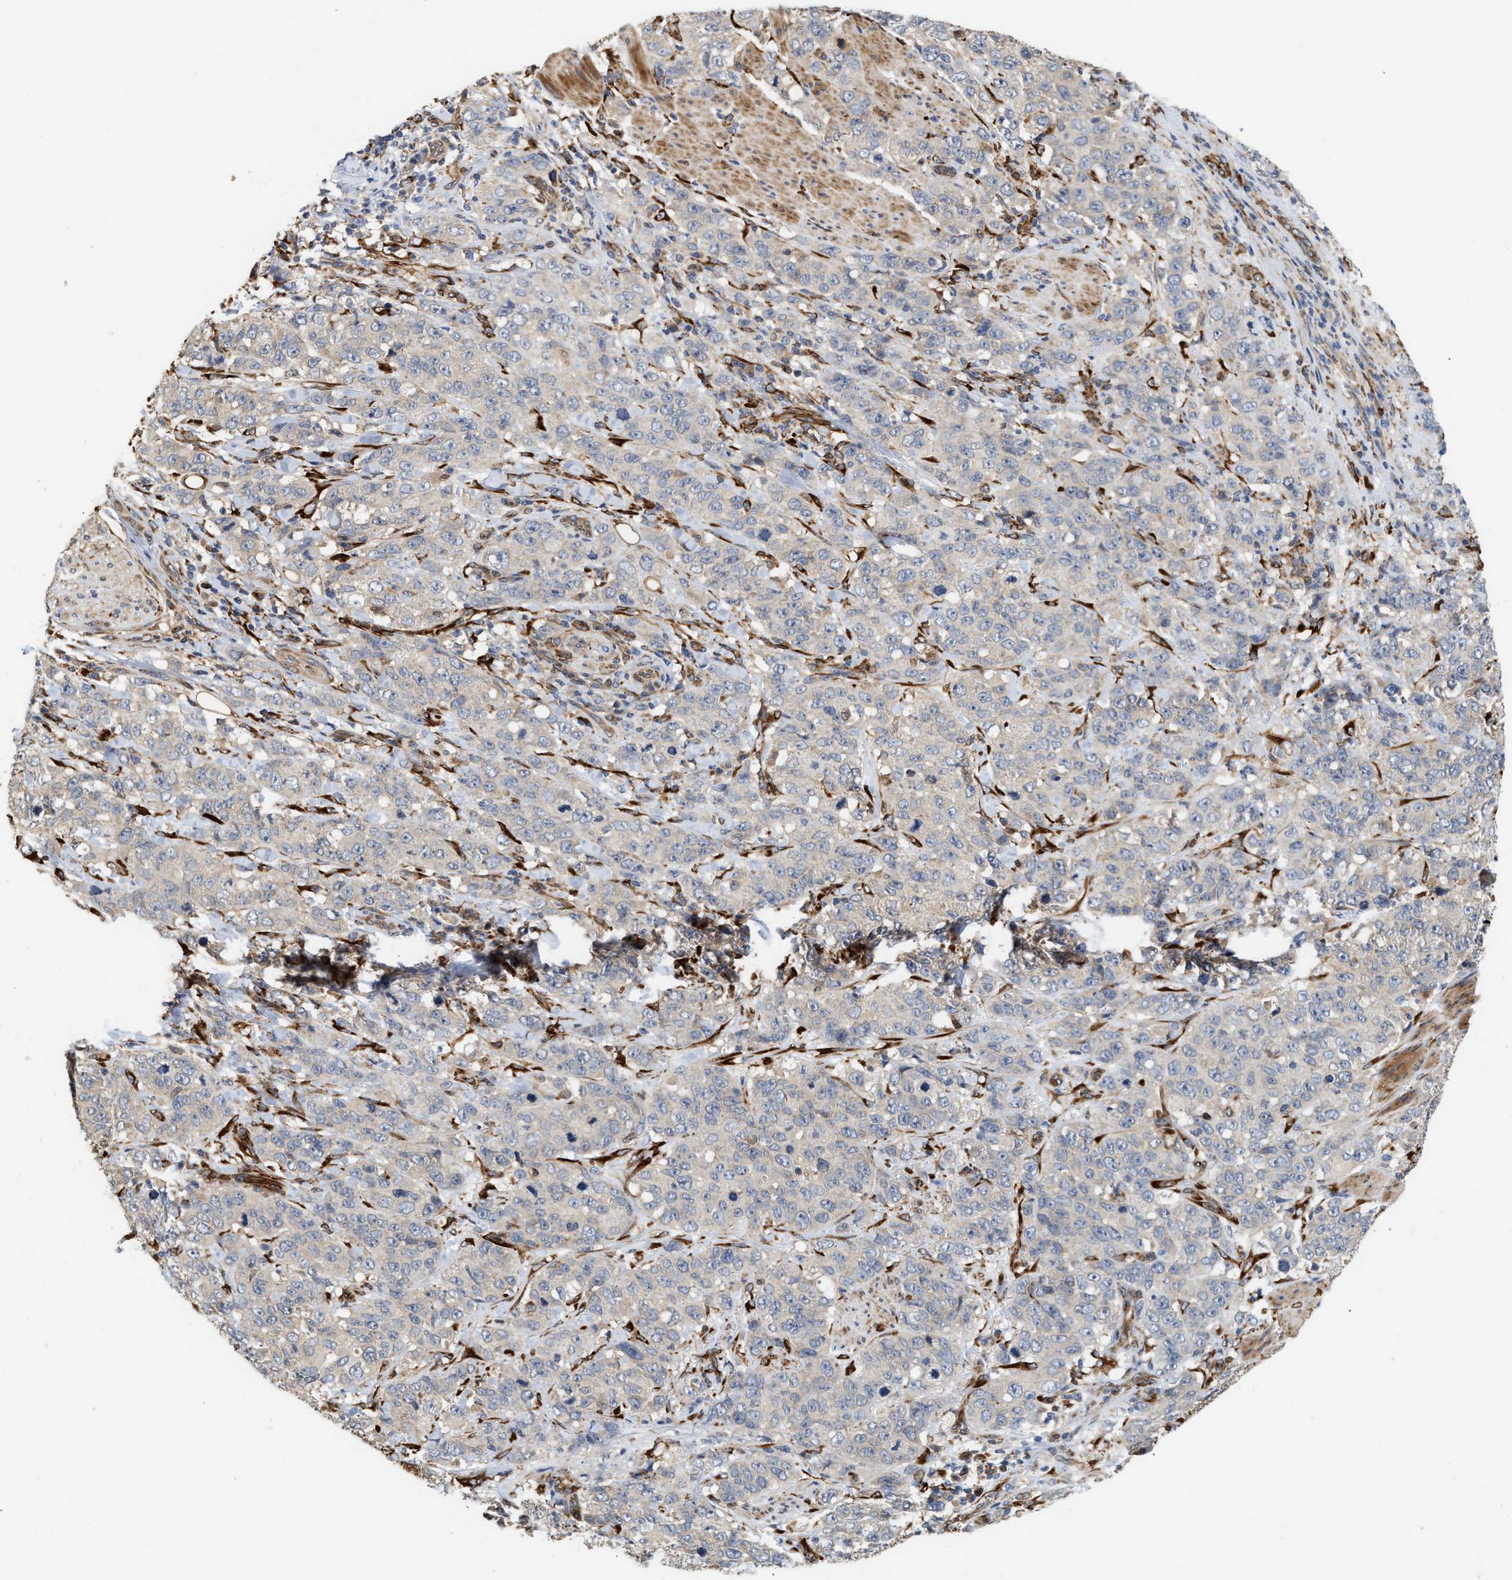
{"staining": {"intensity": "negative", "quantity": "none", "location": "none"}, "tissue": "stomach cancer", "cell_type": "Tumor cells", "image_type": "cancer", "snomed": [{"axis": "morphology", "description": "Adenocarcinoma, NOS"}, {"axis": "topography", "description": "Stomach"}], "caption": "Stomach cancer (adenocarcinoma) stained for a protein using immunohistochemistry shows no expression tumor cells.", "gene": "PLCD1", "patient": {"sex": "male", "age": 48}}